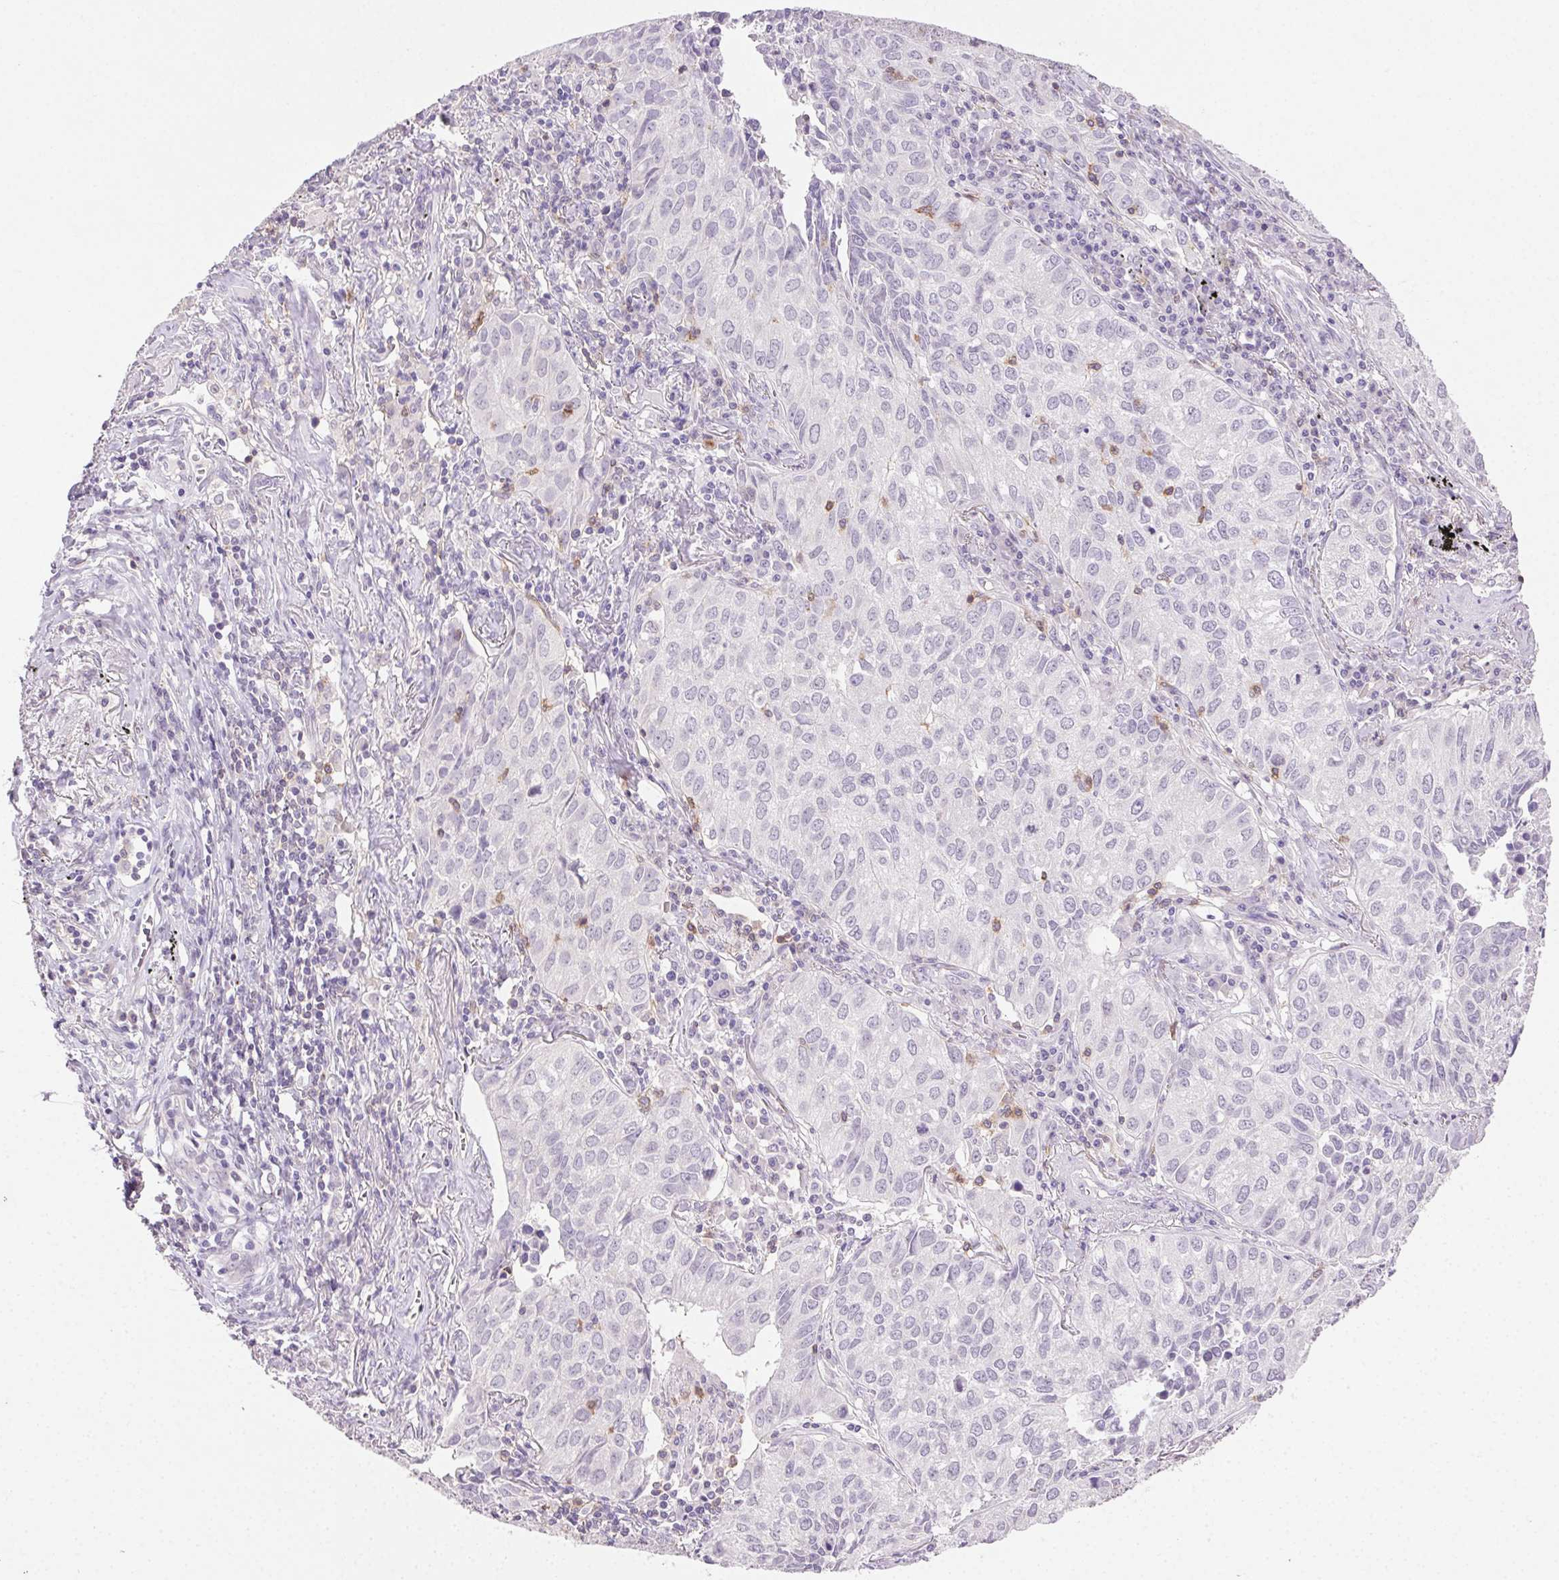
{"staining": {"intensity": "negative", "quantity": "none", "location": "none"}, "tissue": "lung cancer", "cell_type": "Tumor cells", "image_type": "cancer", "snomed": [{"axis": "morphology", "description": "Adenocarcinoma, NOS"}, {"axis": "topography", "description": "Lung"}], "caption": "Immunohistochemical staining of lung adenocarcinoma shows no significant staining in tumor cells.", "gene": "AKAP5", "patient": {"sex": "female", "age": 50}}